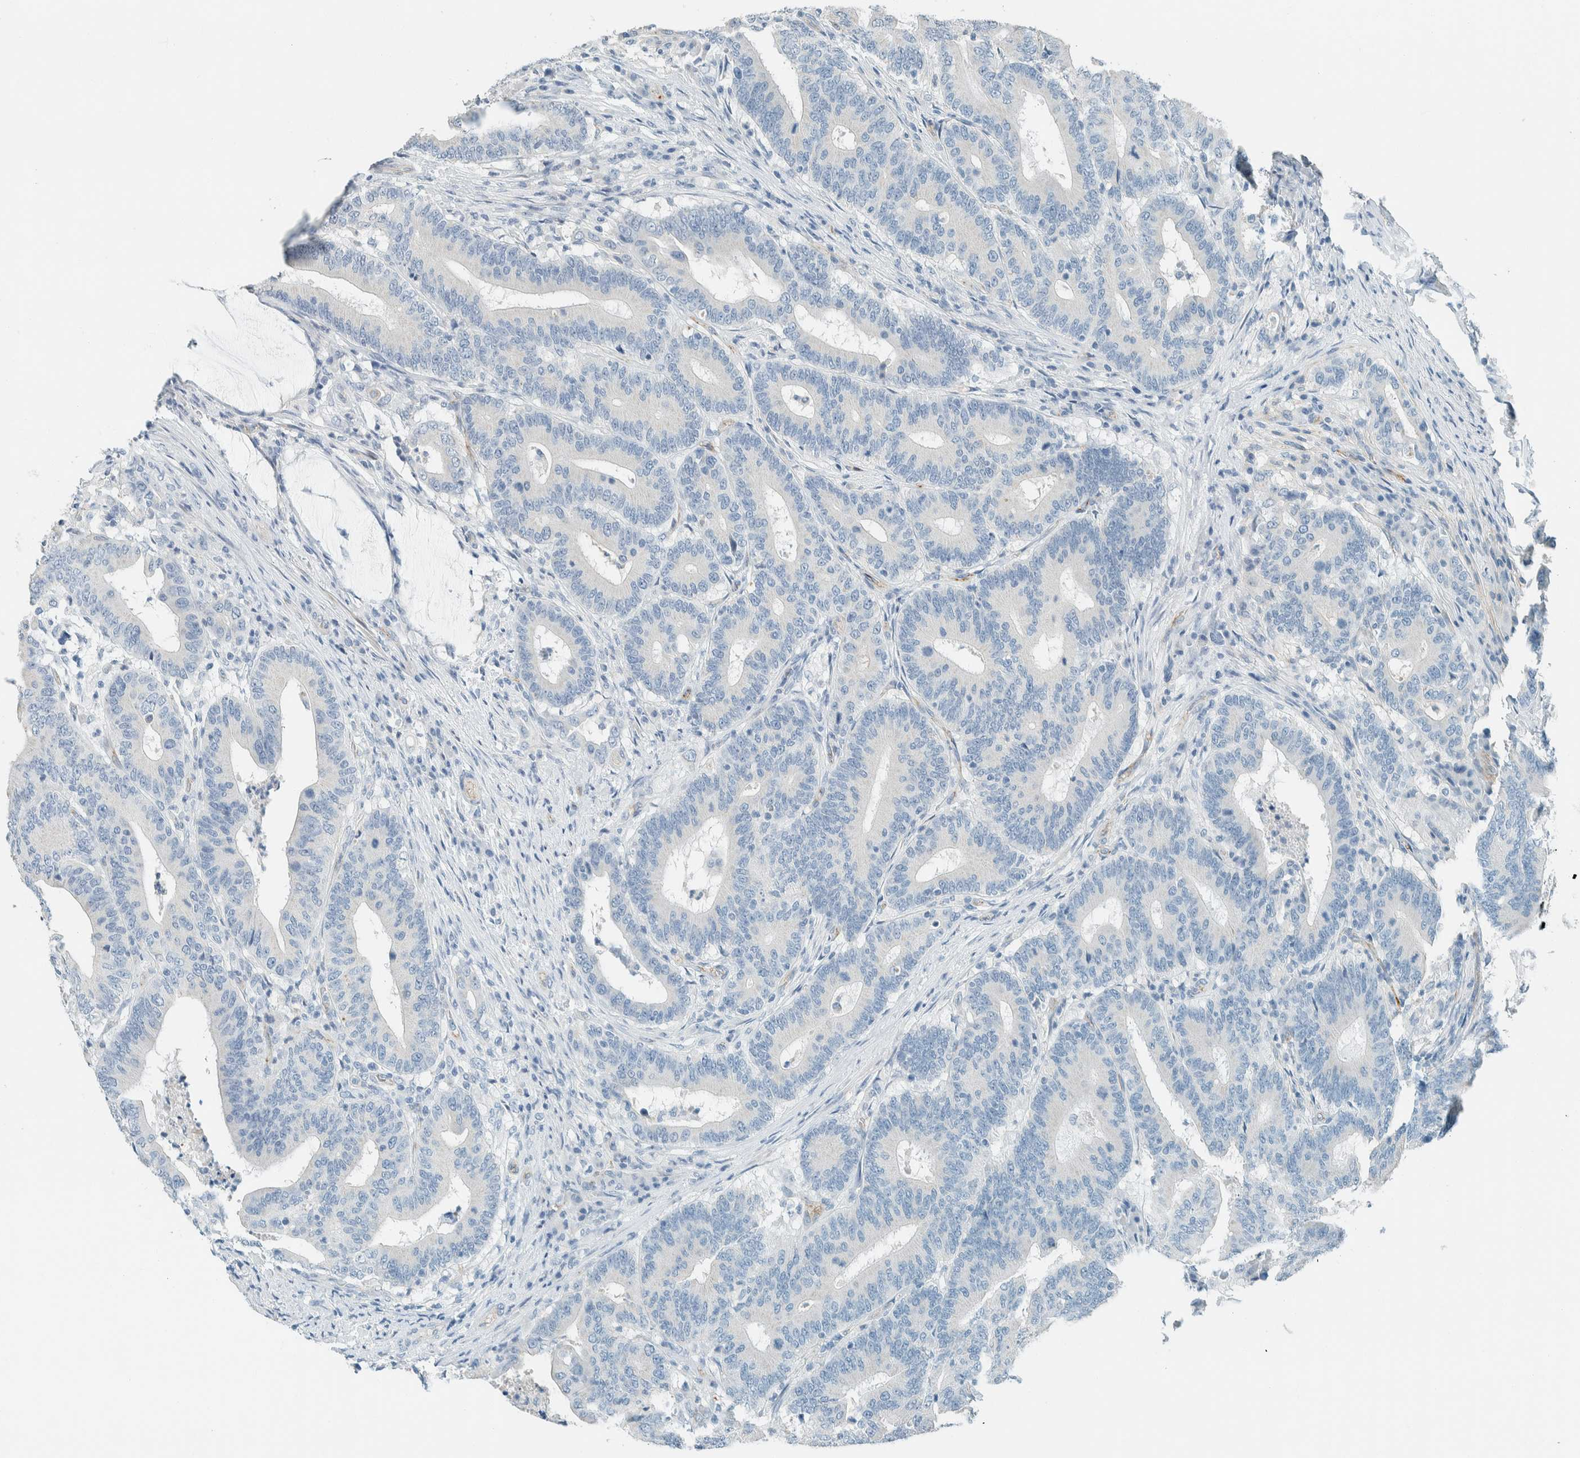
{"staining": {"intensity": "negative", "quantity": "none", "location": "none"}, "tissue": "colorectal cancer", "cell_type": "Tumor cells", "image_type": "cancer", "snomed": [{"axis": "morphology", "description": "Adenocarcinoma, NOS"}, {"axis": "topography", "description": "Colon"}], "caption": "Immunohistochemistry of colorectal cancer (adenocarcinoma) shows no expression in tumor cells.", "gene": "SLFN12", "patient": {"sex": "female", "age": 66}}